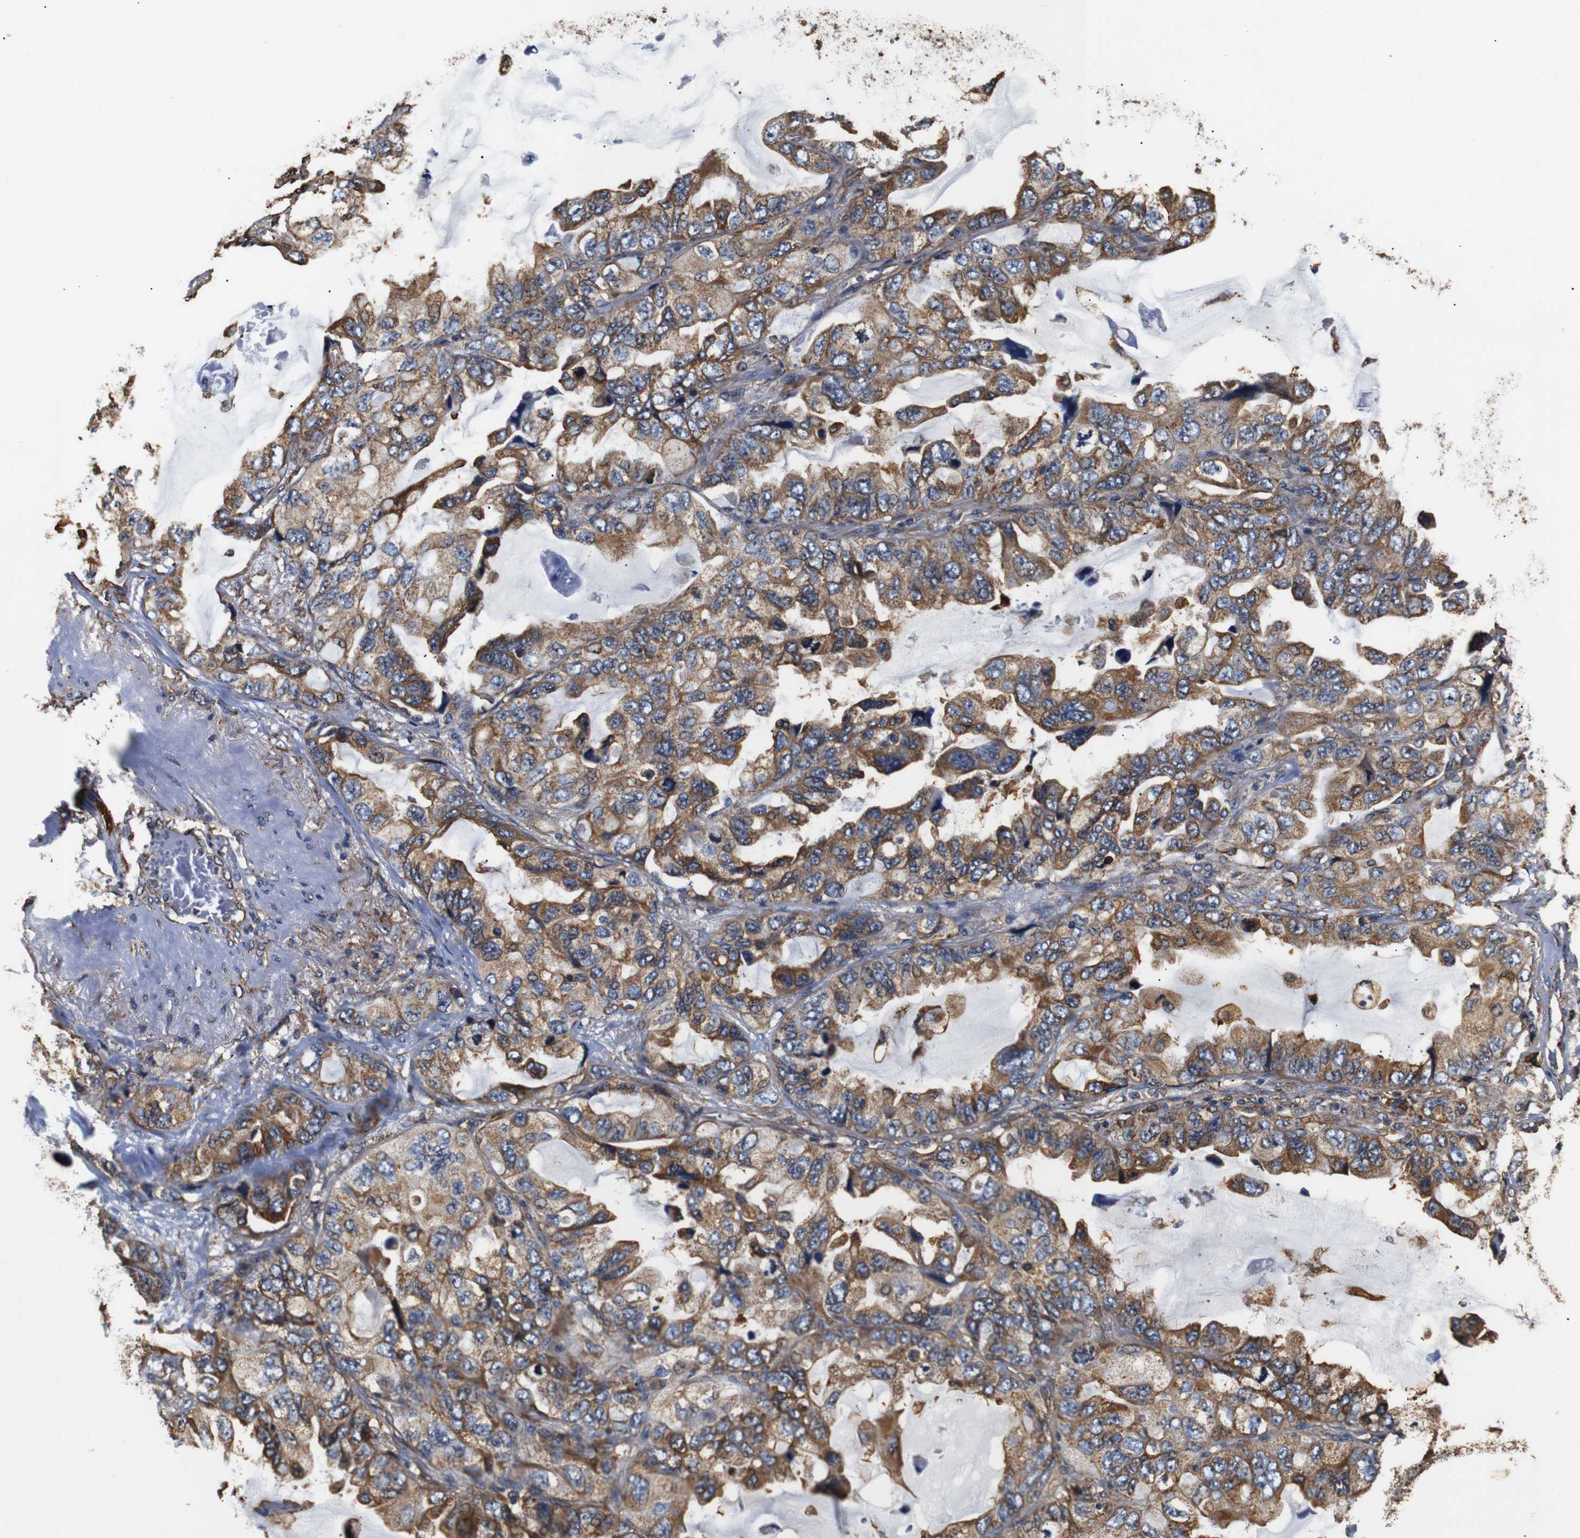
{"staining": {"intensity": "moderate", "quantity": ">75%", "location": "cytoplasmic/membranous"}, "tissue": "lung cancer", "cell_type": "Tumor cells", "image_type": "cancer", "snomed": [{"axis": "morphology", "description": "Squamous cell carcinoma, NOS"}, {"axis": "topography", "description": "Lung"}], "caption": "Immunohistochemistry micrograph of neoplastic tissue: lung squamous cell carcinoma stained using immunohistochemistry (IHC) displays medium levels of moderate protein expression localized specifically in the cytoplasmic/membranous of tumor cells, appearing as a cytoplasmic/membranous brown color.", "gene": "HHIP", "patient": {"sex": "female", "age": 73}}